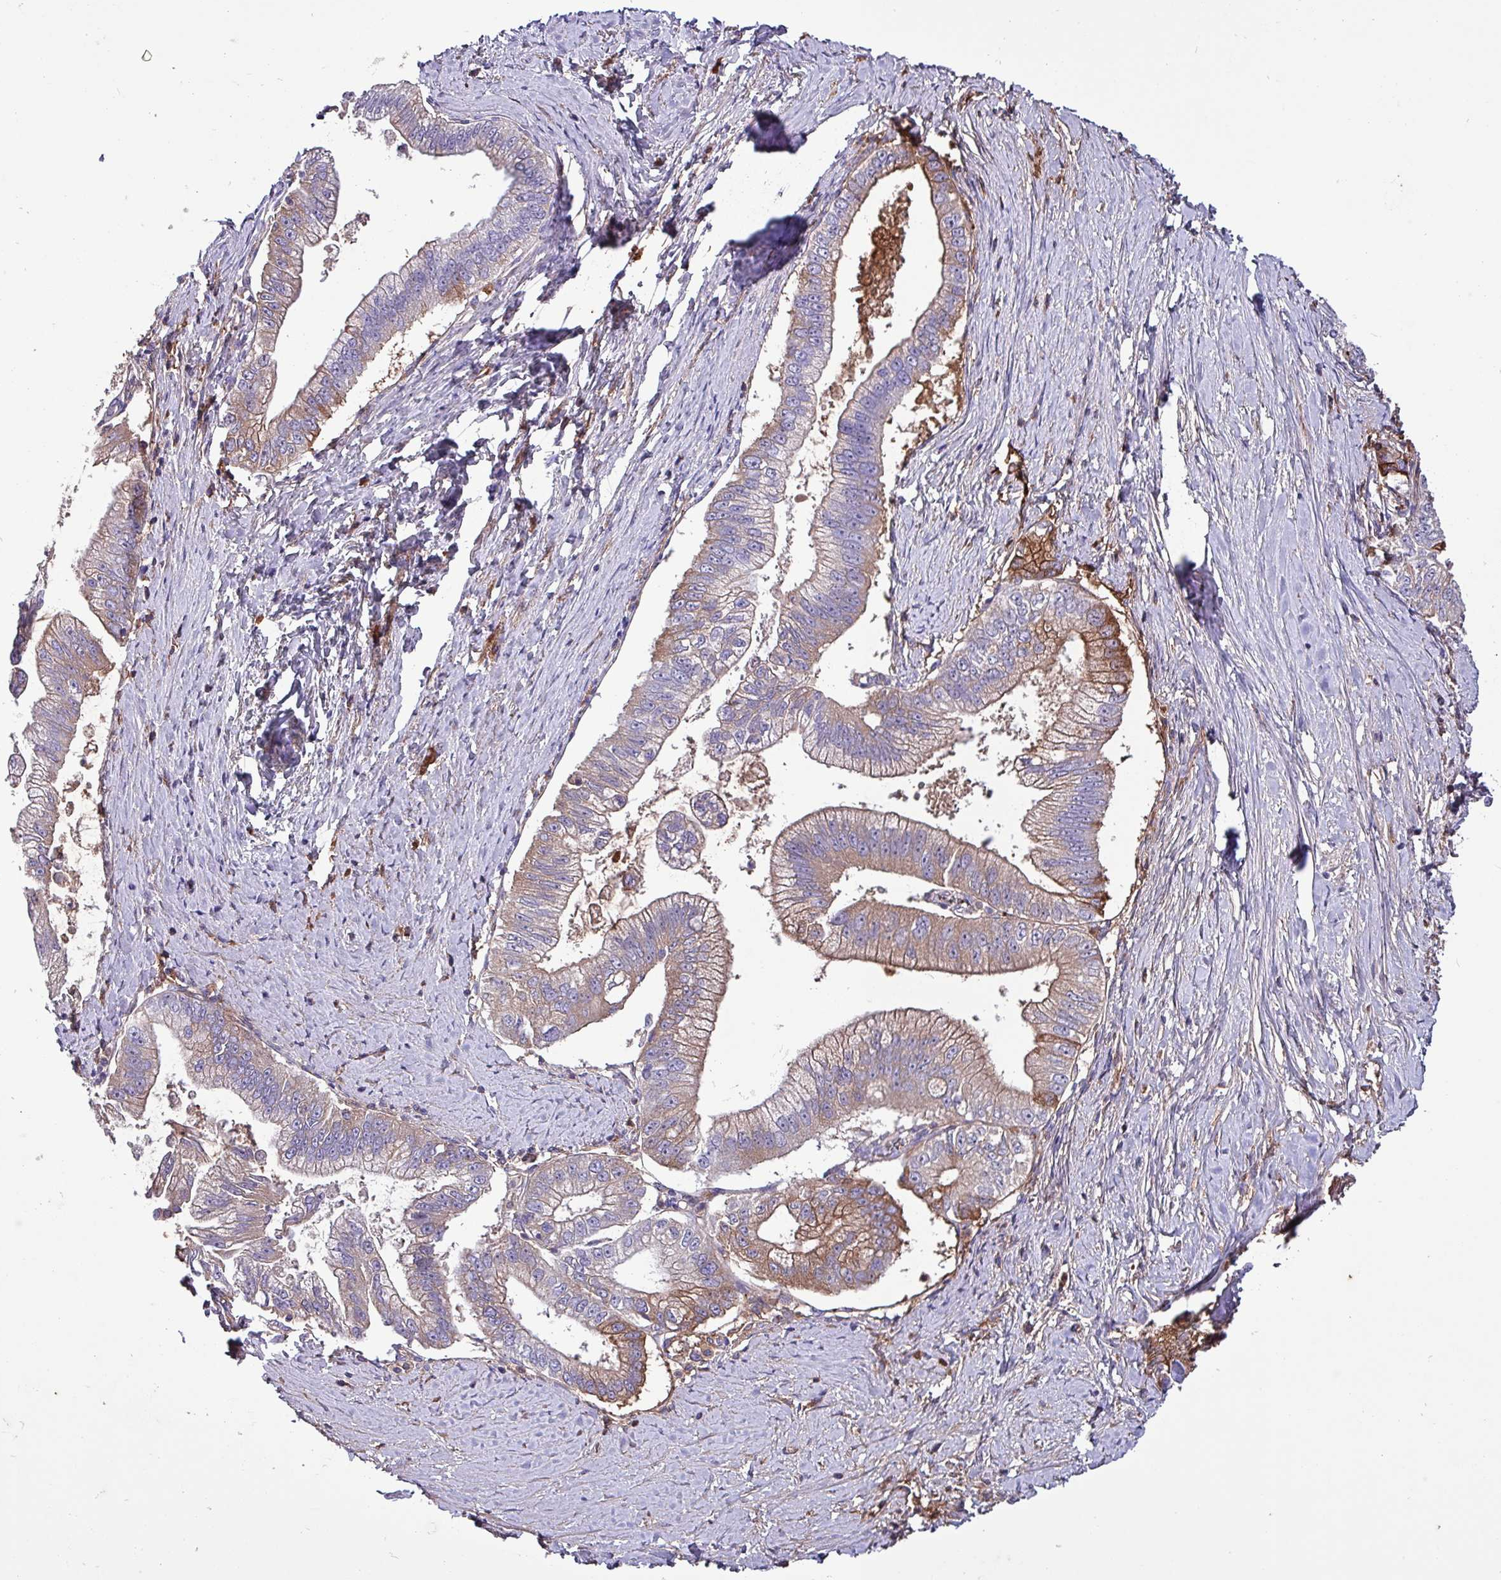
{"staining": {"intensity": "moderate", "quantity": "25%-75%", "location": "cytoplasmic/membranous"}, "tissue": "pancreatic cancer", "cell_type": "Tumor cells", "image_type": "cancer", "snomed": [{"axis": "morphology", "description": "Adenocarcinoma, NOS"}, {"axis": "topography", "description": "Pancreas"}], "caption": "An image of human pancreatic cancer stained for a protein displays moderate cytoplasmic/membranous brown staining in tumor cells. (DAB (3,3'-diaminobenzidine) IHC, brown staining for protein, blue staining for nuclei).", "gene": "HP", "patient": {"sex": "male", "age": 70}}